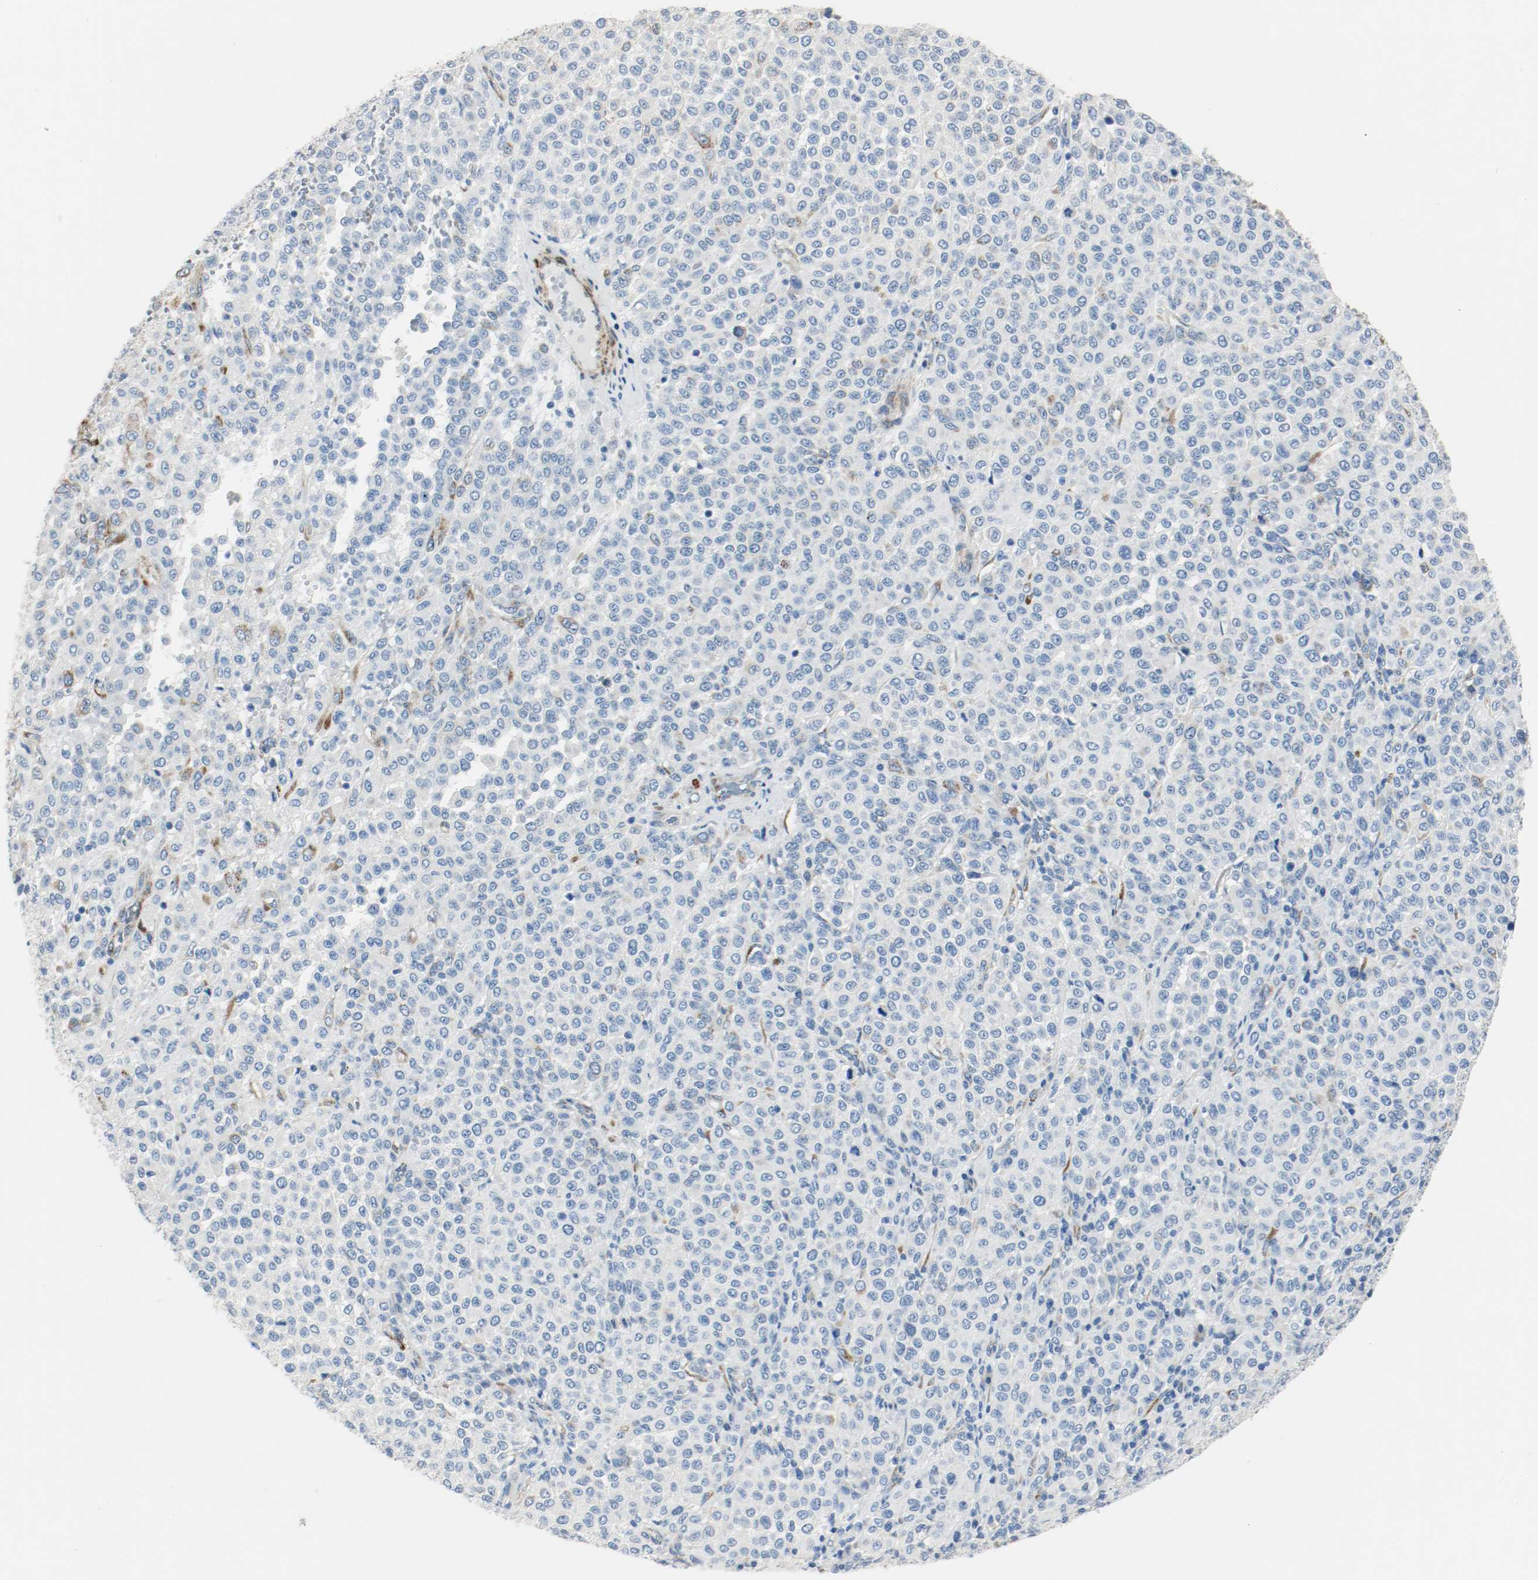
{"staining": {"intensity": "negative", "quantity": "none", "location": "none"}, "tissue": "melanoma", "cell_type": "Tumor cells", "image_type": "cancer", "snomed": [{"axis": "morphology", "description": "Malignant melanoma, Metastatic site"}, {"axis": "topography", "description": "Pancreas"}], "caption": "An IHC histopathology image of melanoma is shown. There is no staining in tumor cells of melanoma.", "gene": "LAMB1", "patient": {"sex": "female", "age": 30}}